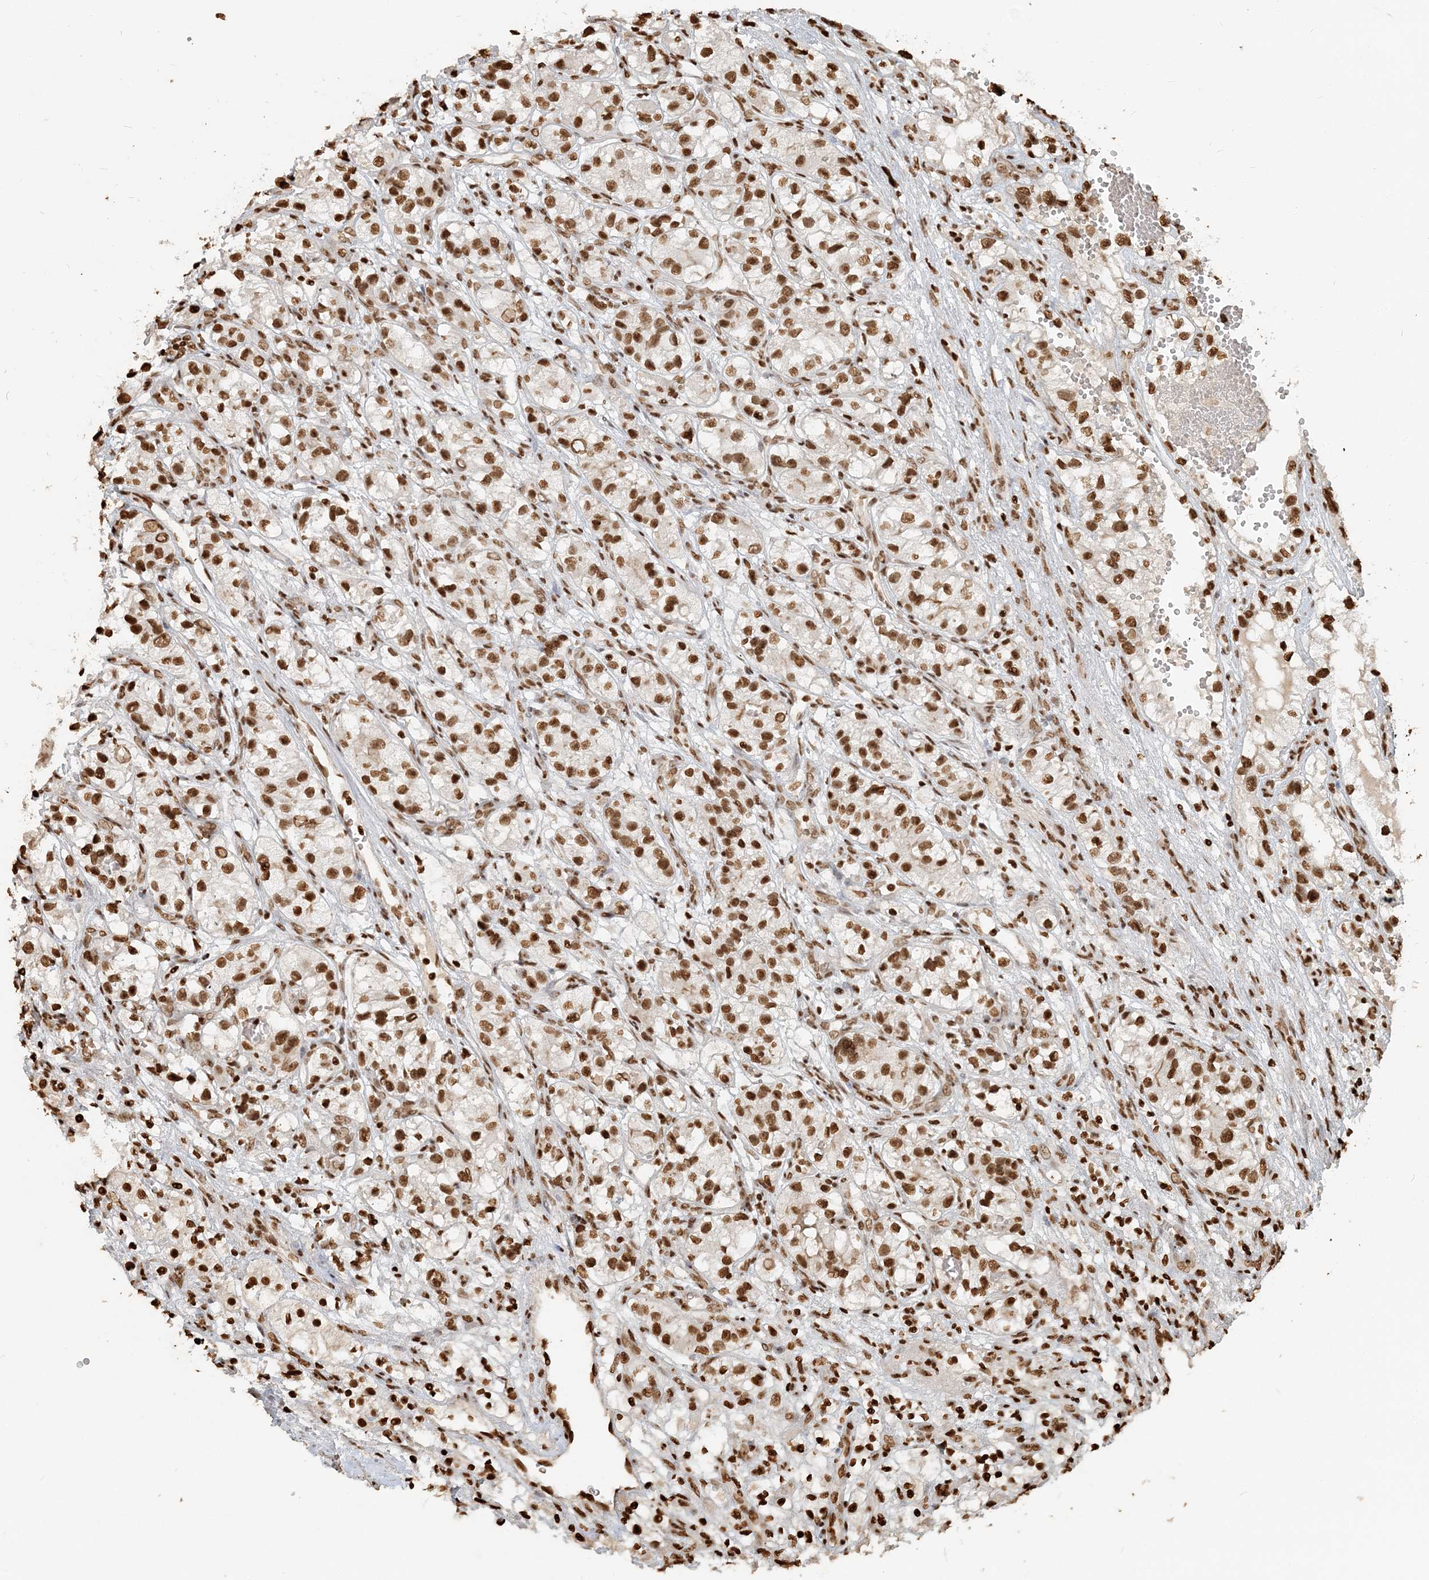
{"staining": {"intensity": "moderate", "quantity": ">75%", "location": "nuclear"}, "tissue": "renal cancer", "cell_type": "Tumor cells", "image_type": "cancer", "snomed": [{"axis": "morphology", "description": "Adenocarcinoma, NOS"}, {"axis": "topography", "description": "Kidney"}], "caption": "Renal cancer (adenocarcinoma) was stained to show a protein in brown. There is medium levels of moderate nuclear positivity in about >75% of tumor cells.", "gene": "H3-3B", "patient": {"sex": "female", "age": 57}}